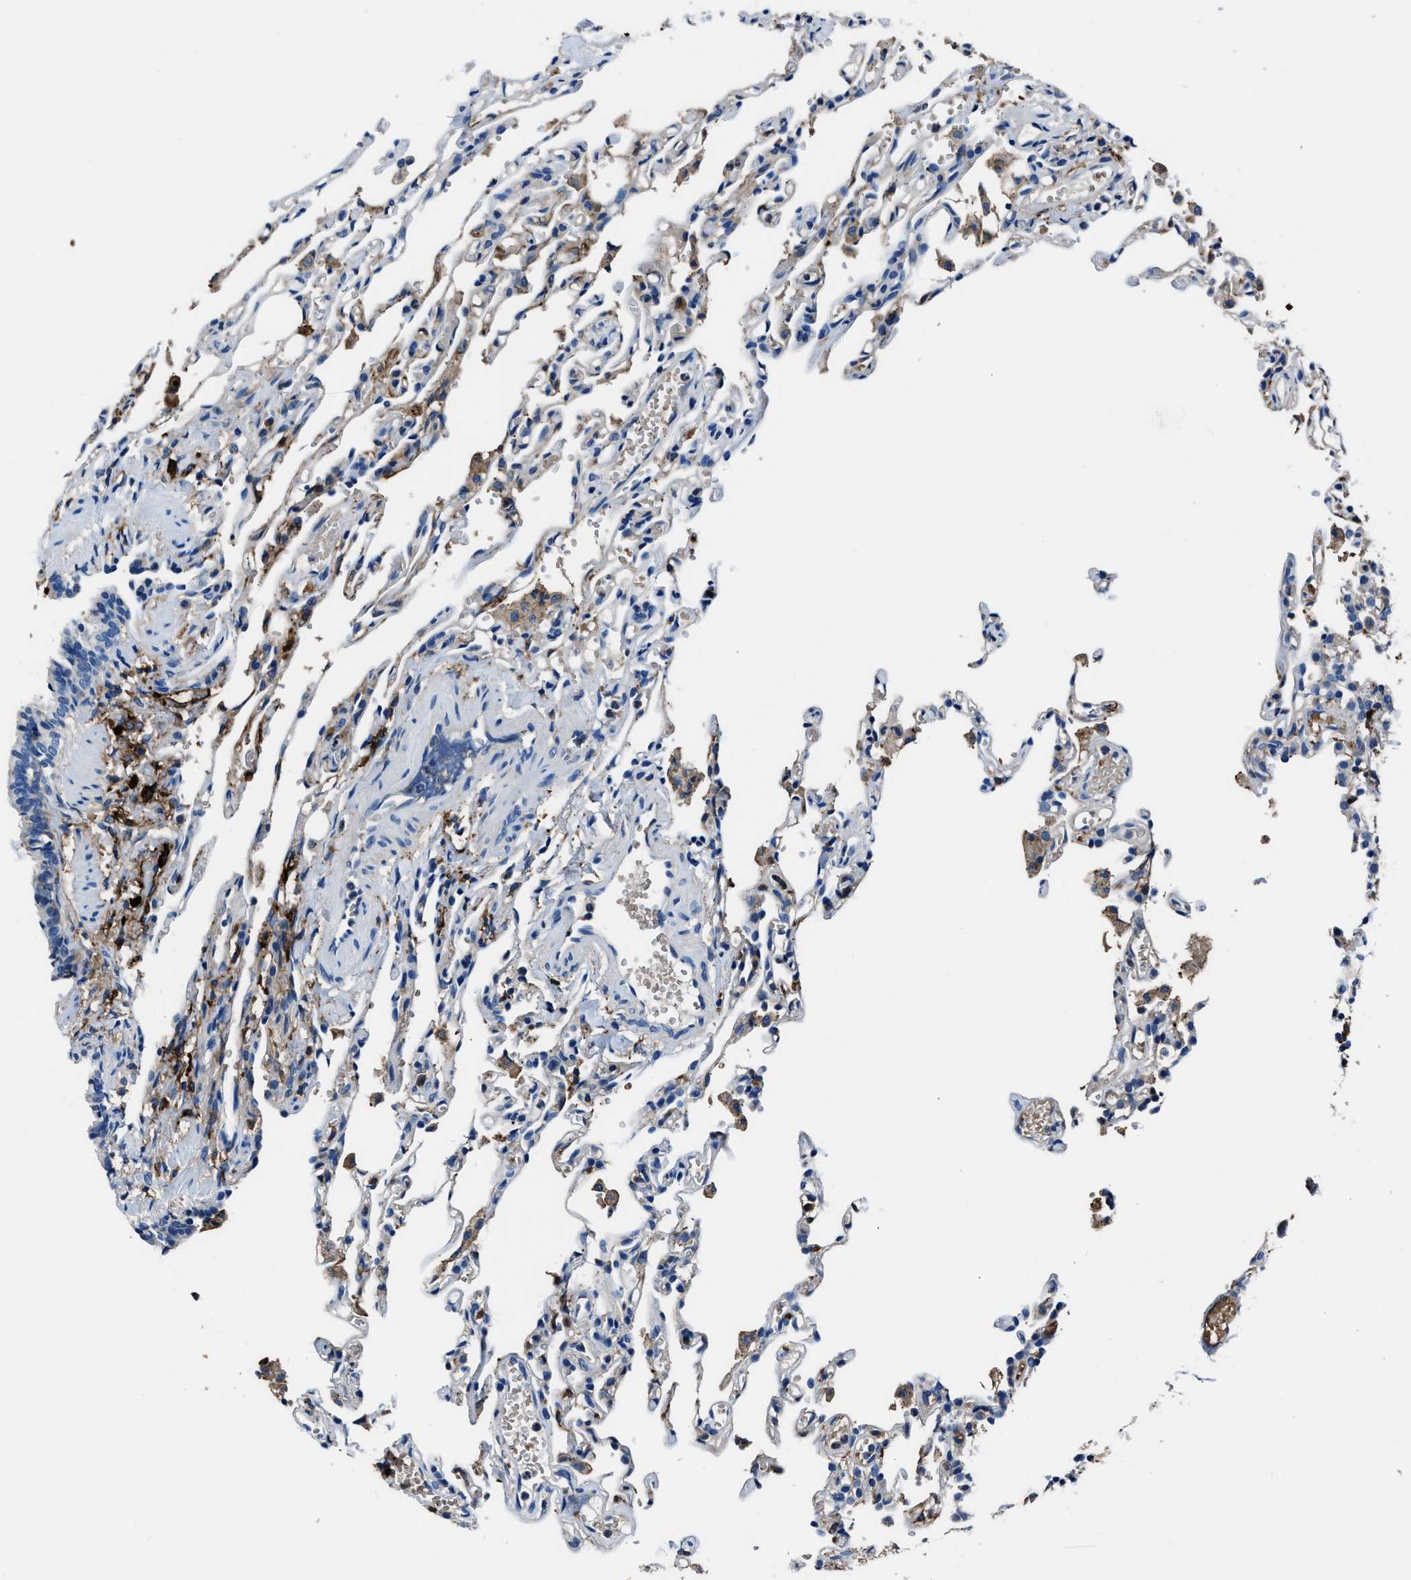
{"staining": {"intensity": "moderate", "quantity": "<25%", "location": "cytoplasmic/membranous"}, "tissue": "lung", "cell_type": "Alveolar cells", "image_type": "normal", "snomed": [{"axis": "morphology", "description": "Normal tissue, NOS"}, {"axis": "topography", "description": "Lung"}], "caption": "Immunohistochemistry of normal lung exhibits low levels of moderate cytoplasmic/membranous staining in about <25% of alveolar cells.", "gene": "FTL", "patient": {"sex": "male", "age": 21}}